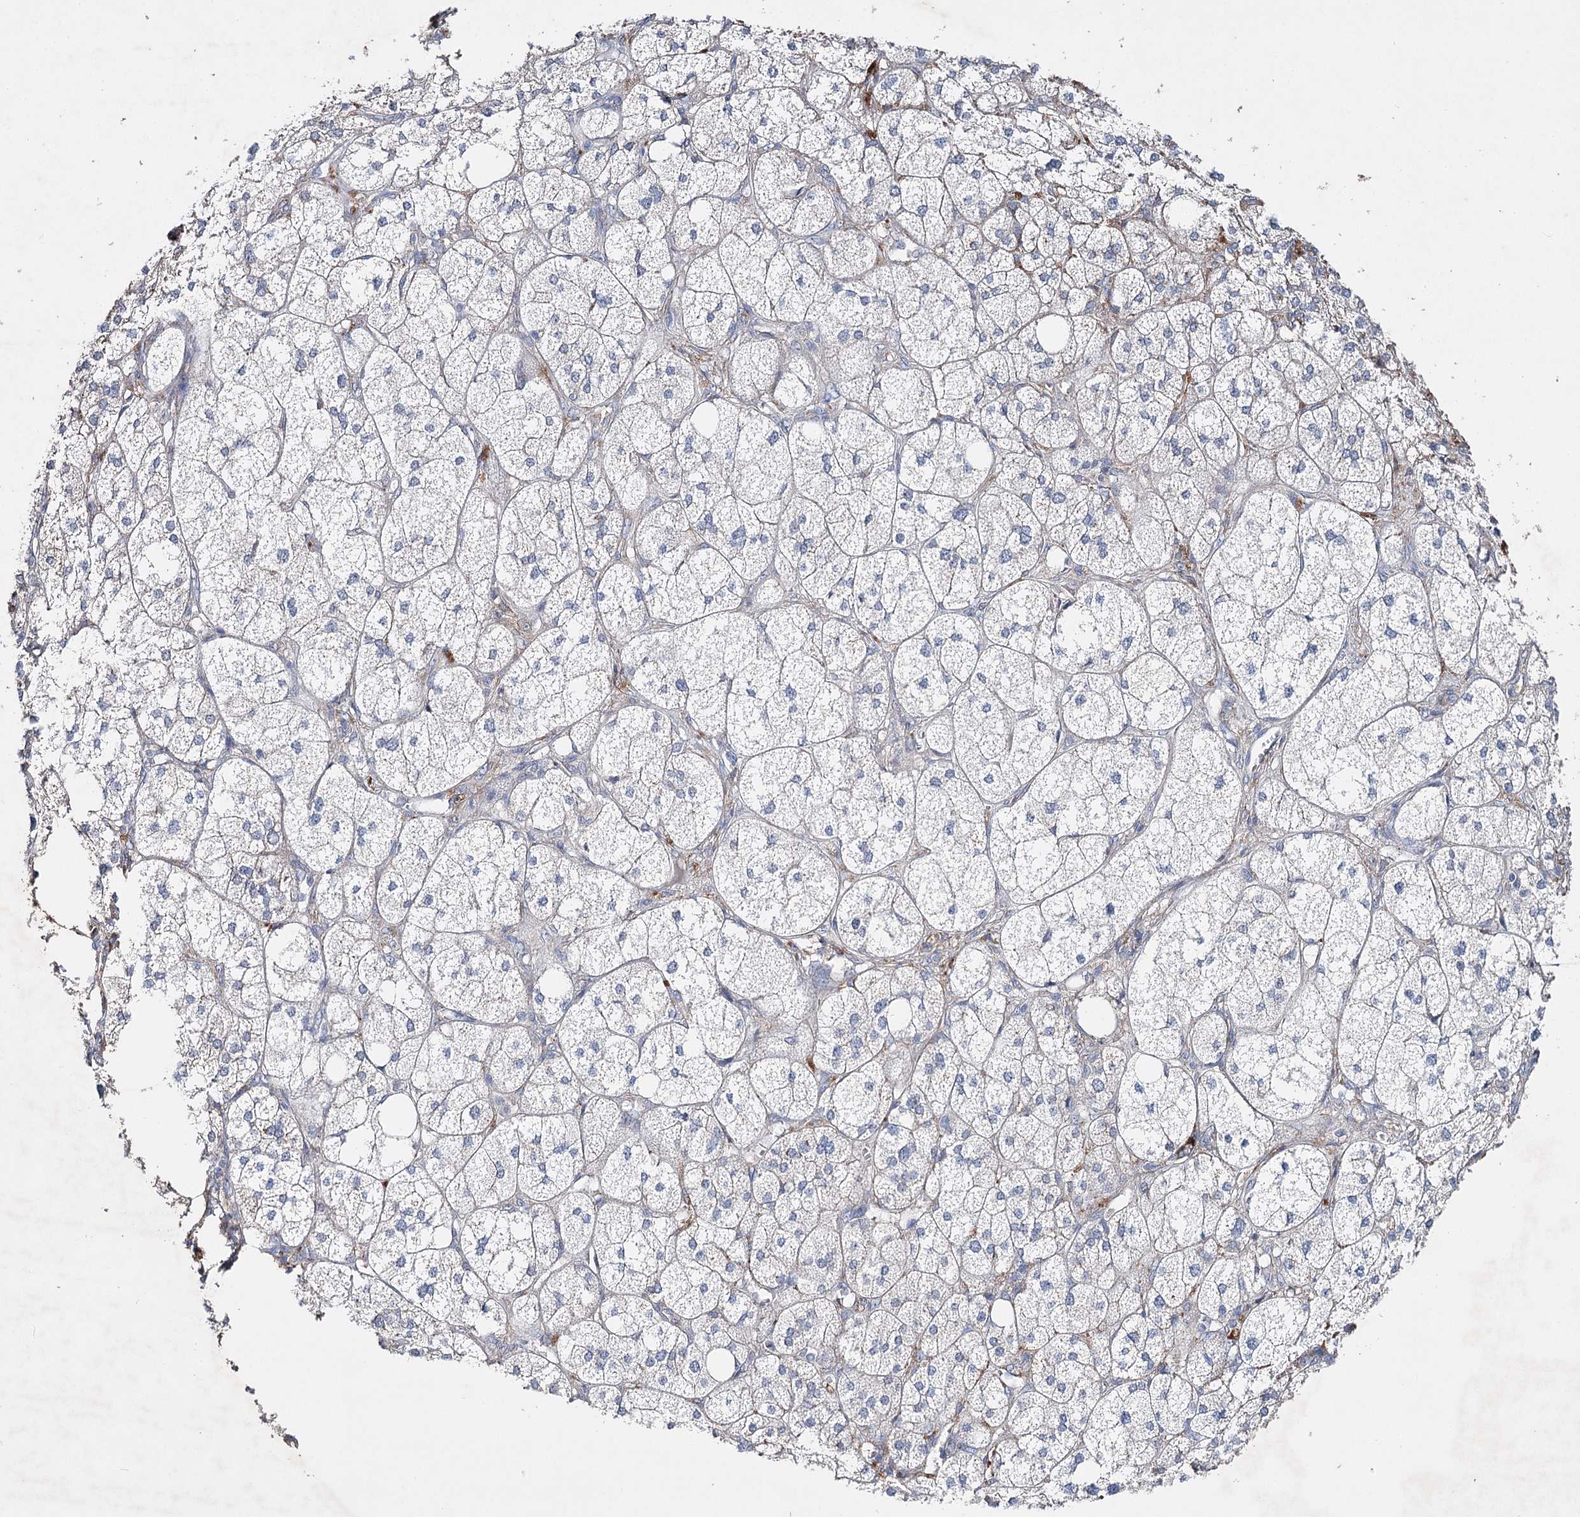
{"staining": {"intensity": "moderate", "quantity": "<25%", "location": "cytoplasmic/membranous"}, "tissue": "adrenal gland", "cell_type": "Glandular cells", "image_type": "normal", "snomed": [{"axis": "morphology", "description": "Normal tissue, NOS"}, {"axis": "topography", "description": "Adrenal gland"}], "caption": "Immunohistochemical staining of normal human adrenal gland demonstrates <25% levels of moderate cytoplasmic/membranous protein staining in about <25% of glandular cells. Immunohistochemistry (ihc) stains the protein of interest in brown and the nuclei are stained blue.", "gene": "IL1RAP", "patient": {"sex": "female", "age": 61}}